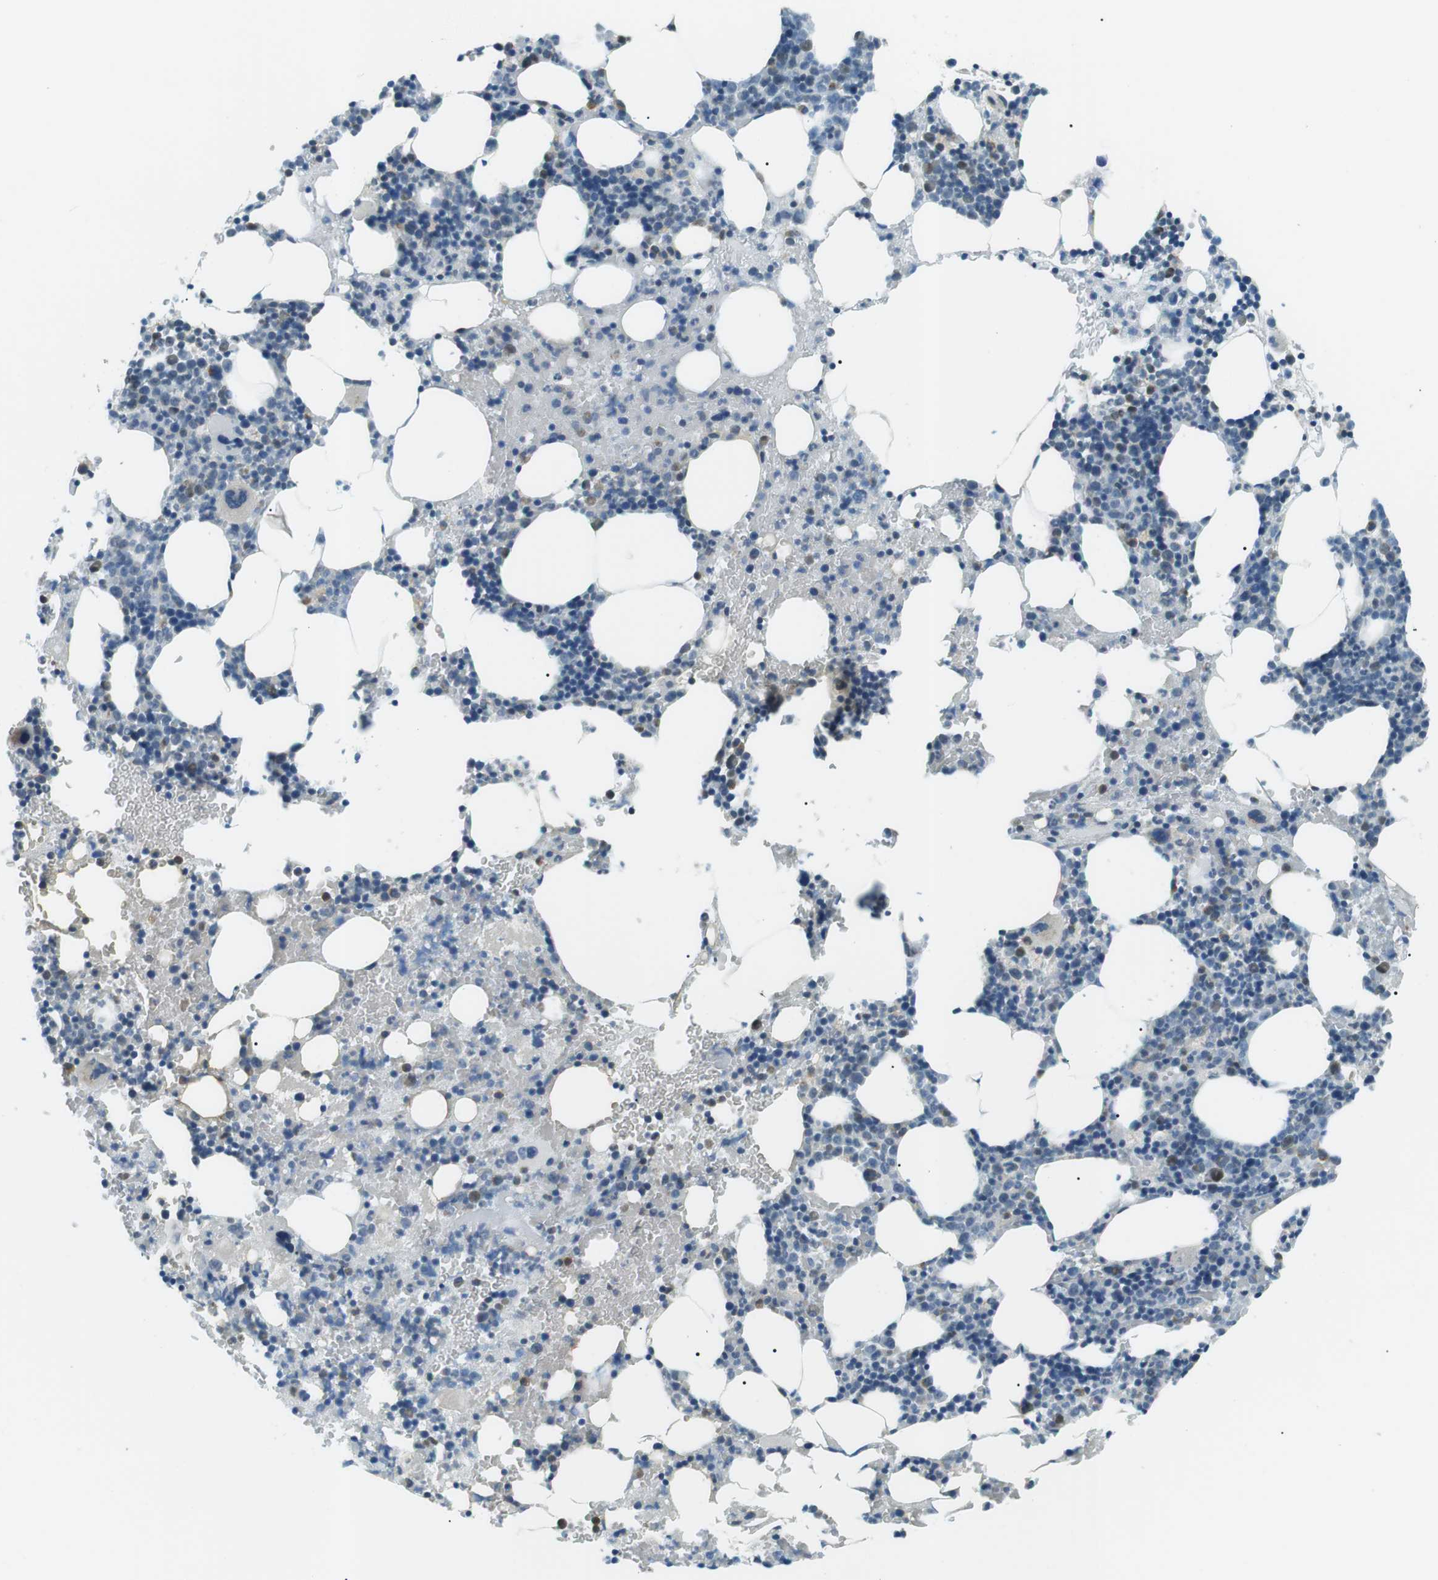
{"staining": {"intensity": "weak", "quantity": "<25%", "location": "cytoplasmic/membranous"}, "tissue": "bone marrow", "cell_type": "Hematopoietic cells", "image_type": "normal", "snomed": [{"axis": "morphology", "description": "Normal tissue, NOS"}, {"axis": "morphology", "description": "Inflammation, NOS"}, {"axis": "topography", "description": "Bone marrow"}], "caption": "Bone marrow stained for a protein using immunohistochemistry (IHC) exhibits no staining hematopoietic cells.", "gene": "ENSG00000289724", "patient": {"sex": "female", "age": 64}}